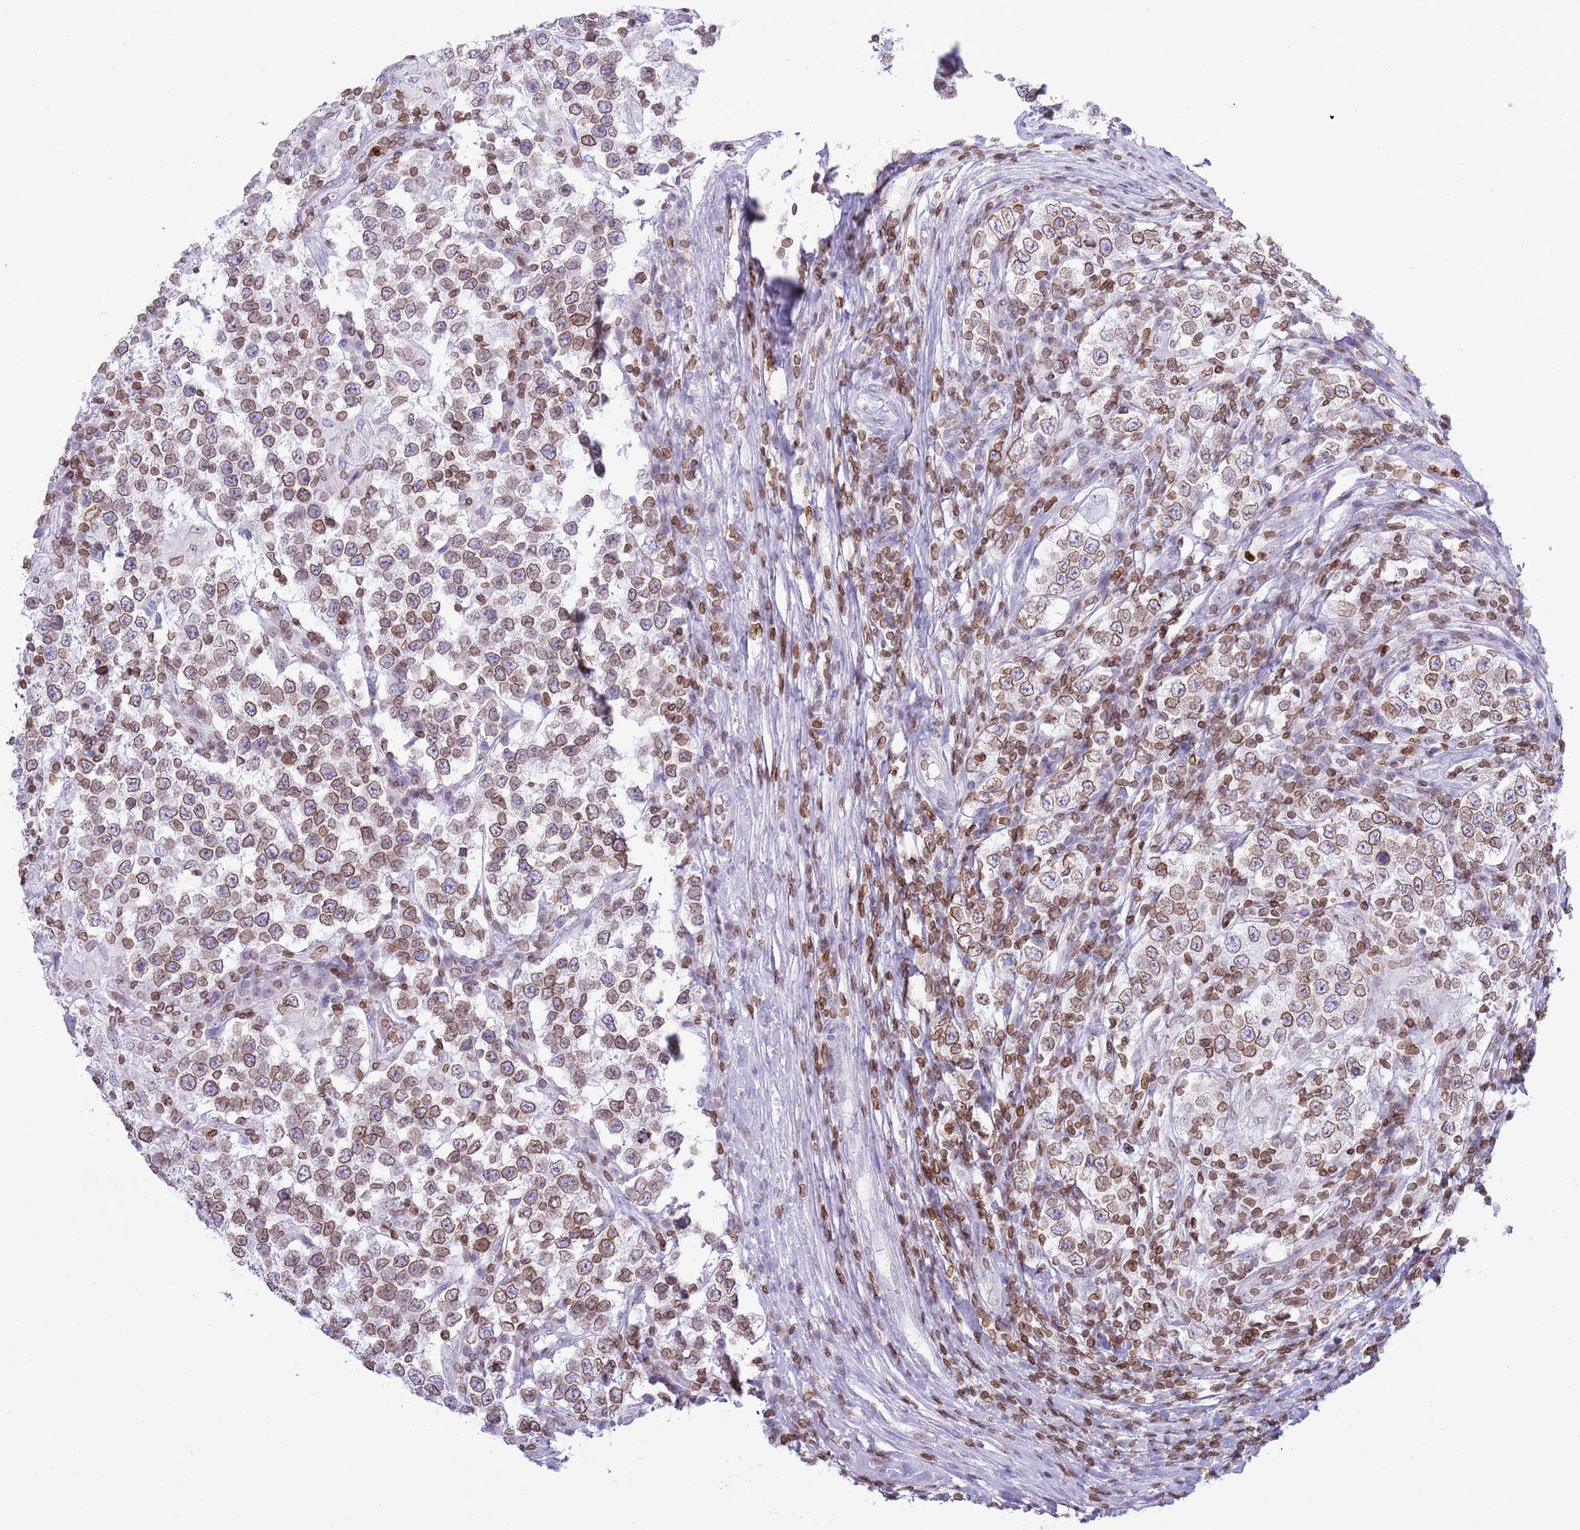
{"staining": {"intensity": "moderate", "quantity": ">75%", "location": "cytoplasmic/membranous,nuclear"}, "tissue": "testis cancer", "cell_type": "Tumor cells", "image_type": "cancer", "snomed": [{"axis": "morphology", "description": "Seminoma, NOS"}, {"axis": "morphology", "description": "Carcinoma, Embryonal, NOS"}, {"axis": "topography", "description": "Testis"}], "caption": "About >75% of tumor cells in testis cancer (seminoma) reveal moderate cytoplasmic/membranous and nuclear protein staining as visualized by brown immunohistochemical staining.", "gene": "LBR", "patient": {"sex": "male", "age": 41}}